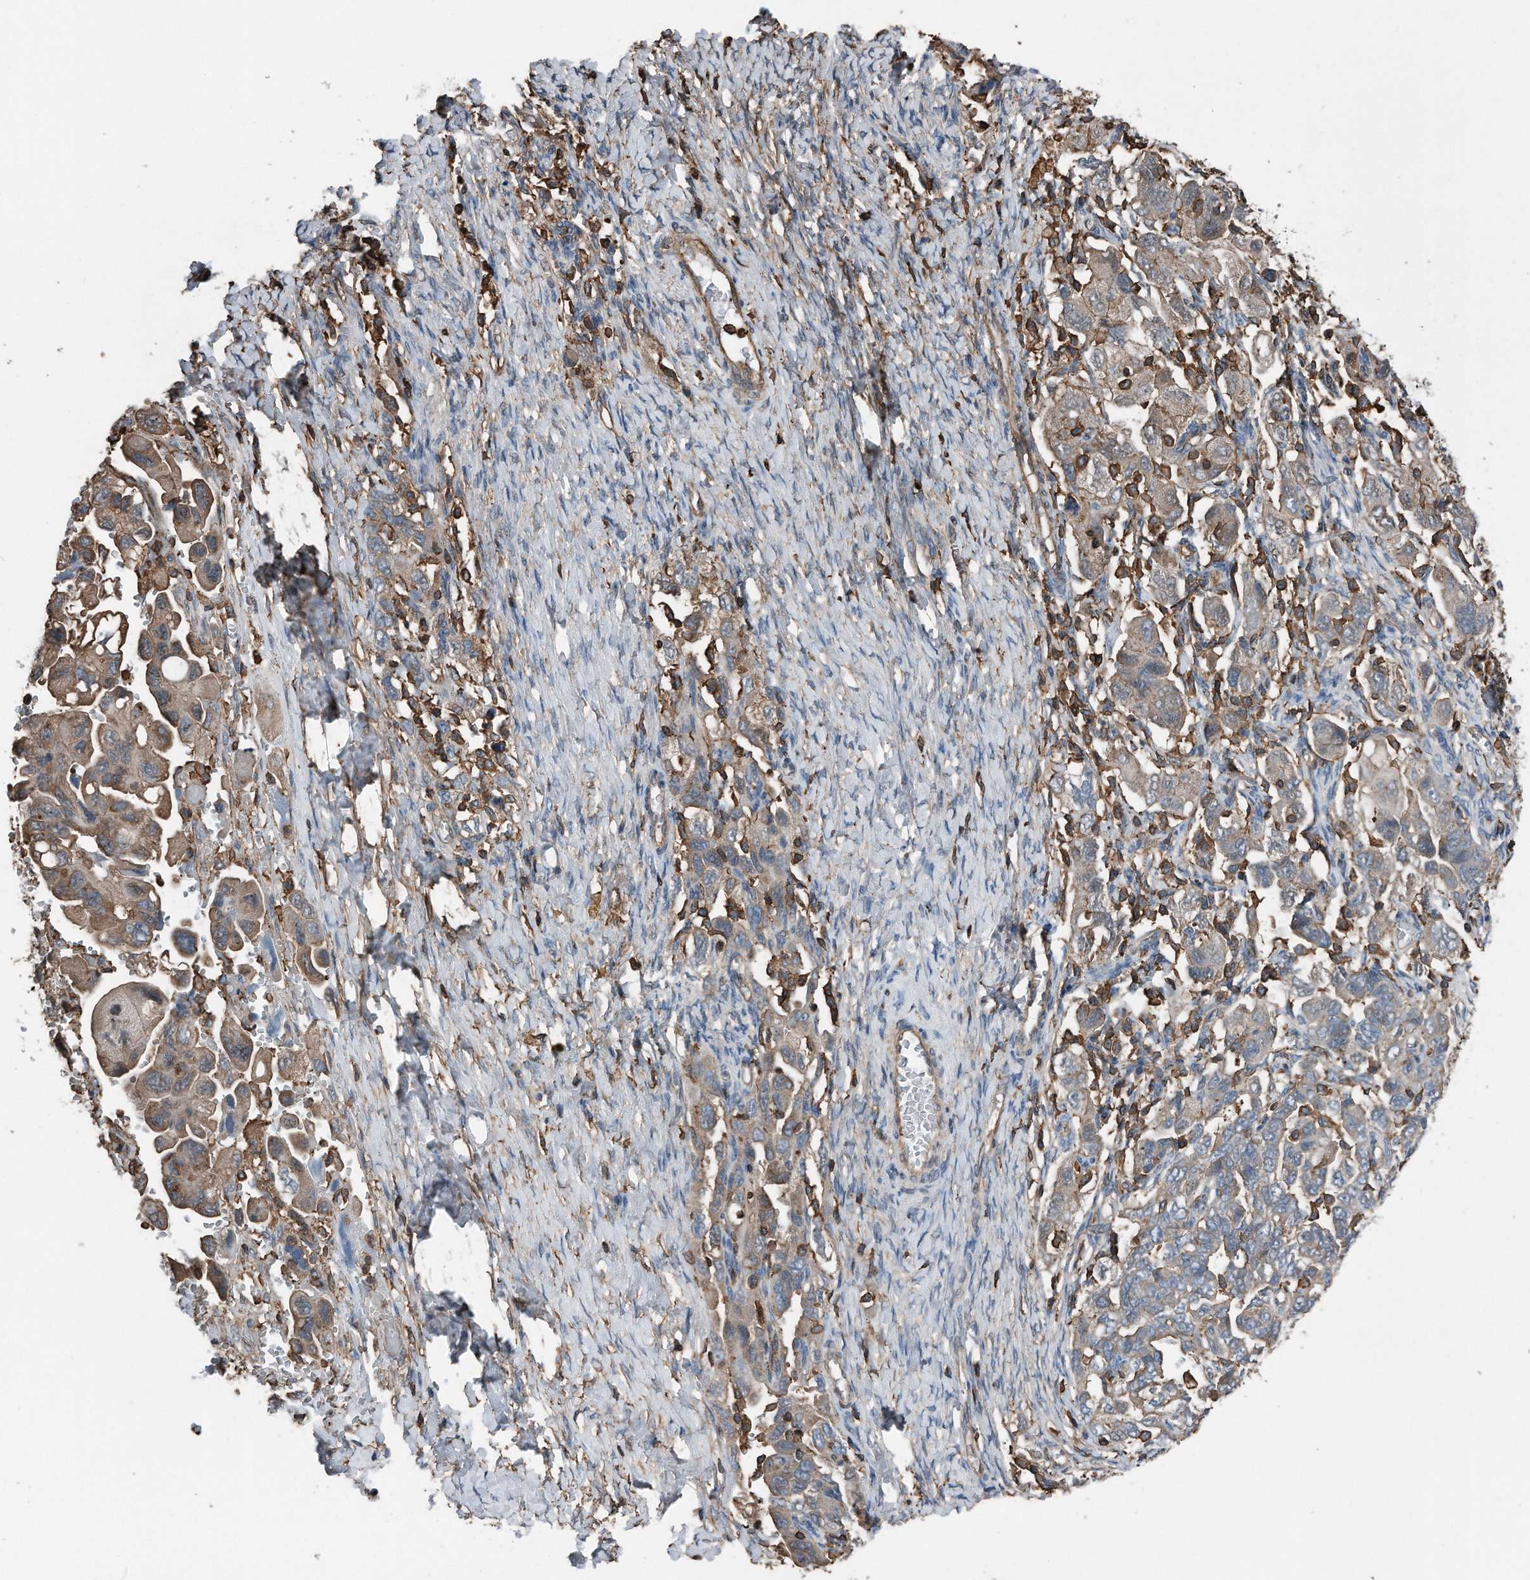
{"staining": {"intensity": "moderate", "quantity": ">75%", "location": "cytoplasmic/membranous"}, "tissue": "ovarian cancer", "cell_type": "Tumor cells", "image_type": "cancer", "snomed": [{"axis": "morphology", "description": "Carcinoma, NOS"}, {"axis": "morphology", "description": "Cystadenocarcinoma, serous, NOS"}, {"axis": "topography", "description": "Ovary"}], "caption": "Protein expression analysis of human serous cystadenocarcinoma (ovarian) reveals moderate cytoplasmic/membranous expression in about >75% of tumor cells.", "gene": "RSPO3", "patient": {"sex": "female", "age": 69}}